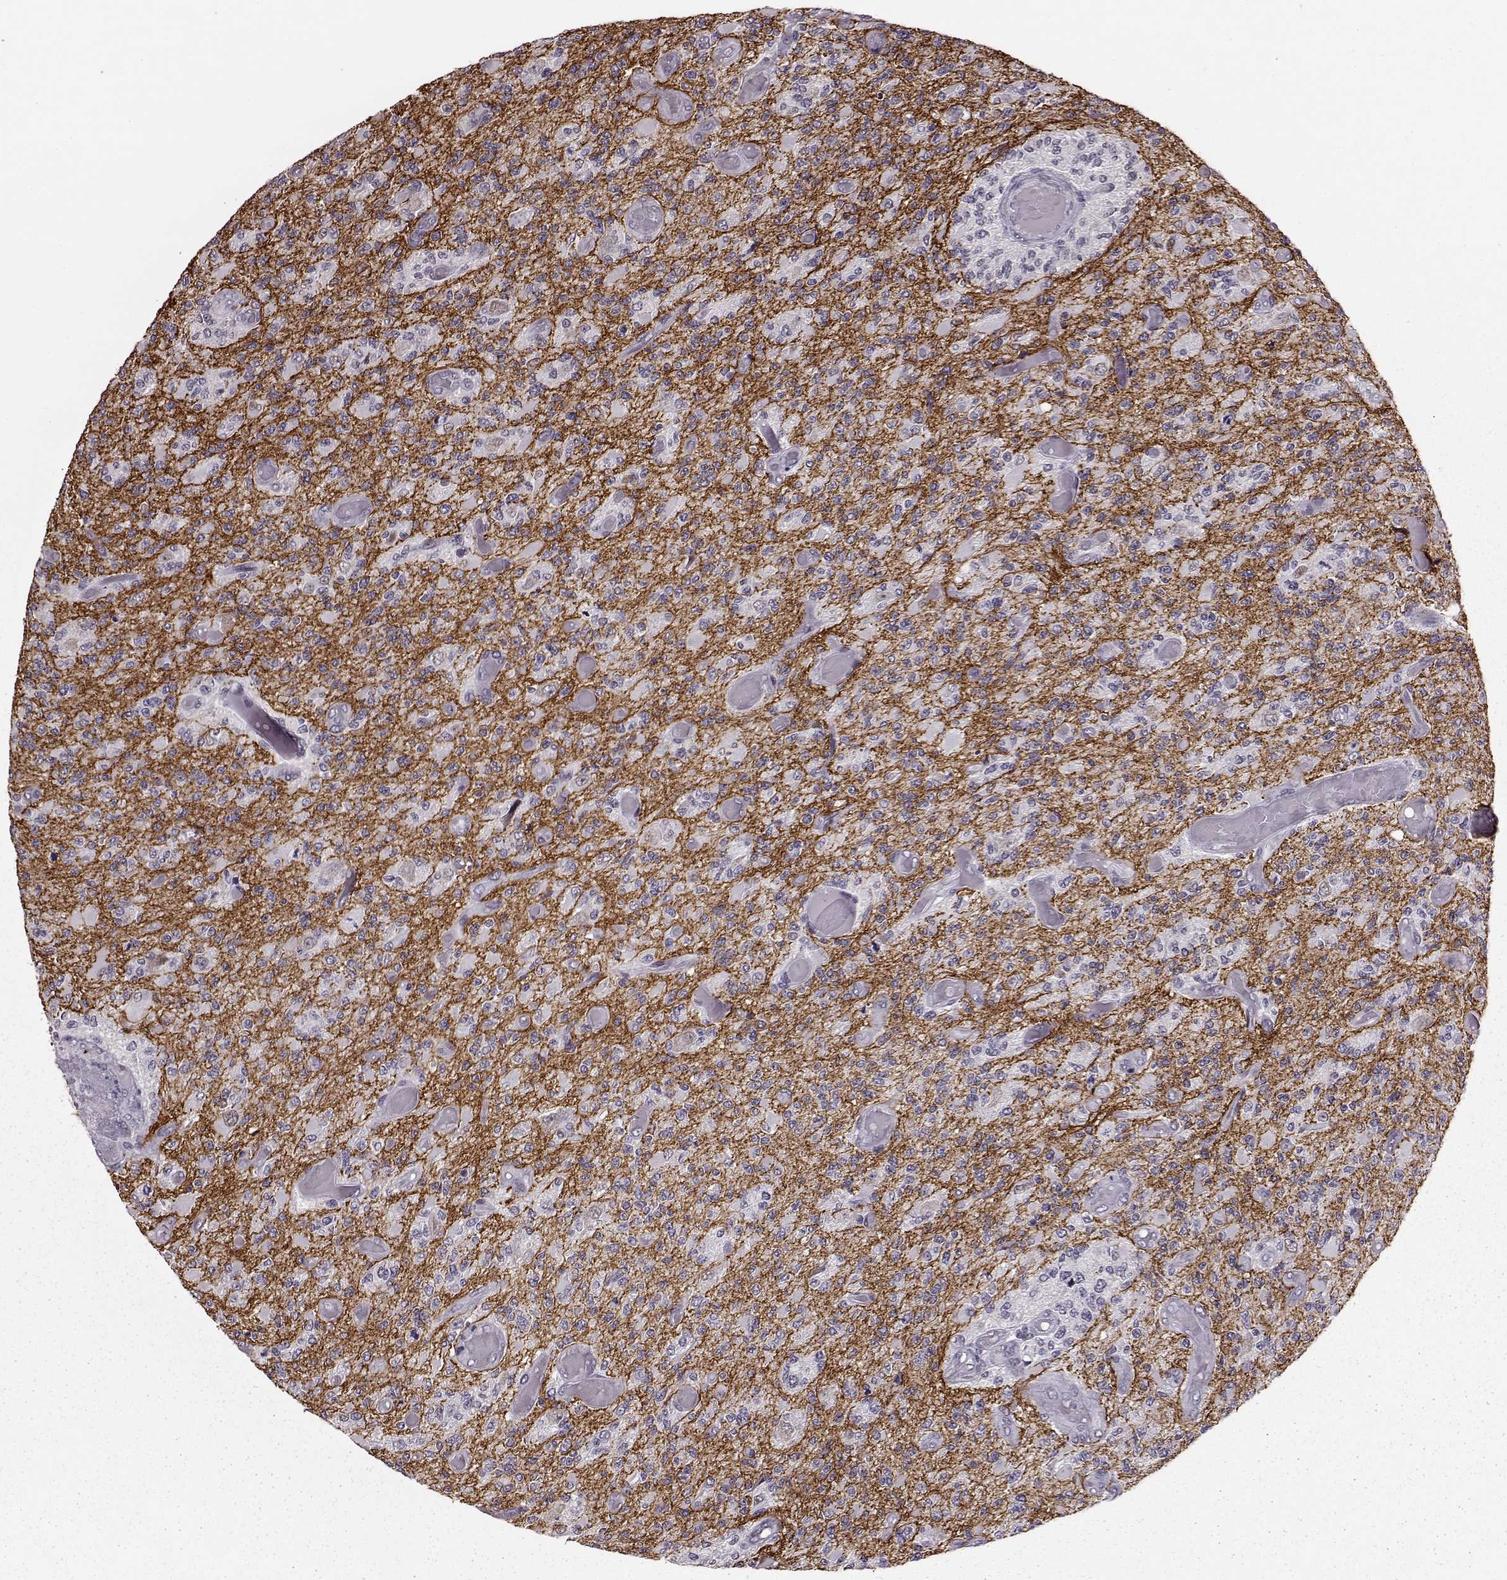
{"staining": {"intensity": "negative", "quantity": "none", "location": "none"}, "tissue": "glioma", "cell_type": "Tumor cells", "image_type": "cancer", "snomed": [{"axis": "morphology", "description": "Glioma, malignant, High grade"}, {"axis": "topography", "description": "Brain"}], "caption": "Immunohistochemical staining of human glioma shows no significant expression in tumor cells.", "gene": "STX1B", "patient": {"sex": "female", "age": 63}}